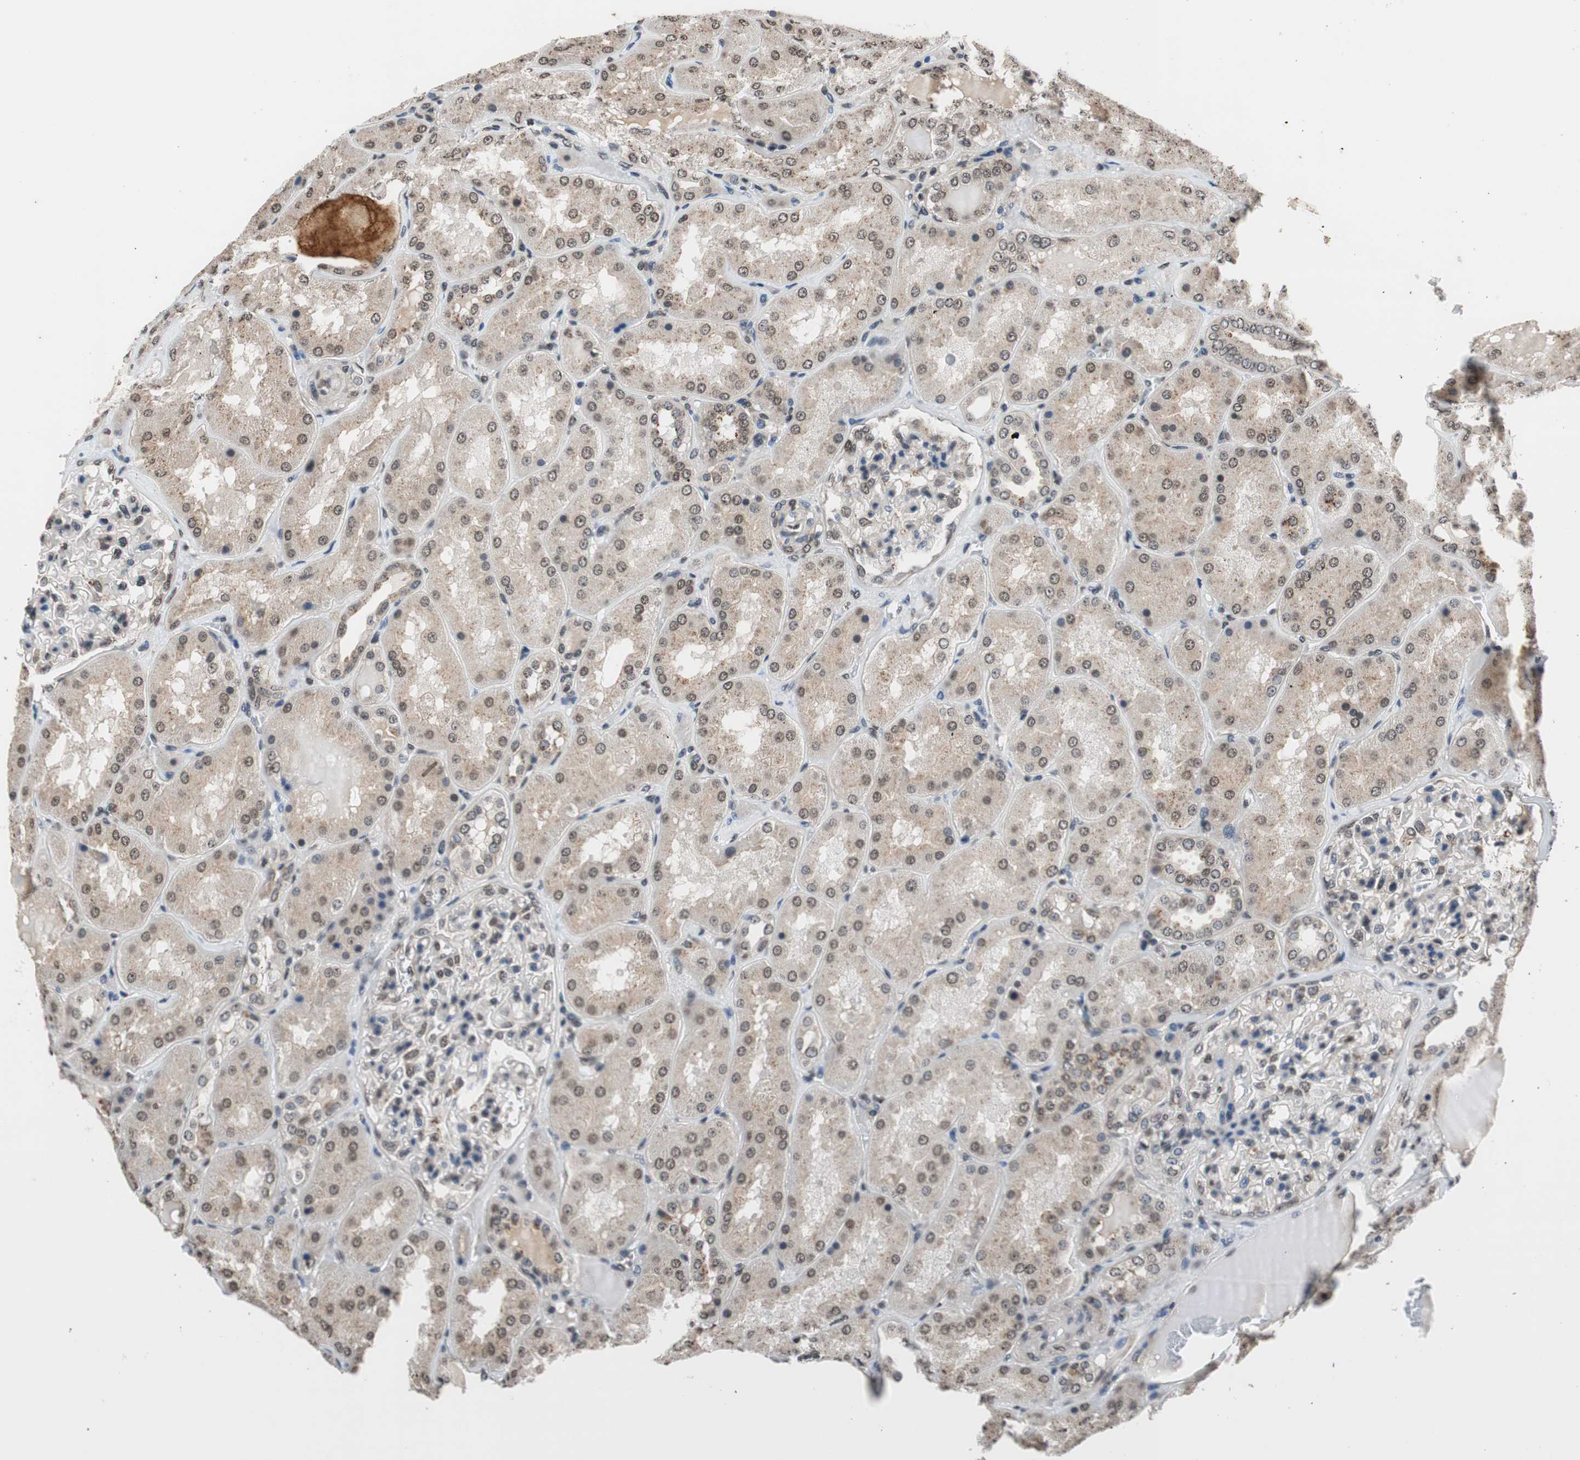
{"staining": {"intensity": "weak", "quantity": "25%-75%", "location": "nuclear"}, "tissue": "kidney", "cell_type": "Cells in glomeruli", "image_type": "normal", "snomed": [{"axis": "morphology", "description": "Normal tissue, NOS"}, {"axis": "topography", "description": "Kidney"}], "caption": "IHC image of unremarkable kidney: human kidney stained using immunohistochemistry demonstrates low levels of weak protein expression localized specifically in the nuclear of cells in glomeruli, appearing as a nuclear brown color.", "gene": "RFC1", "patient": {"sex": "female", "age": 56}}